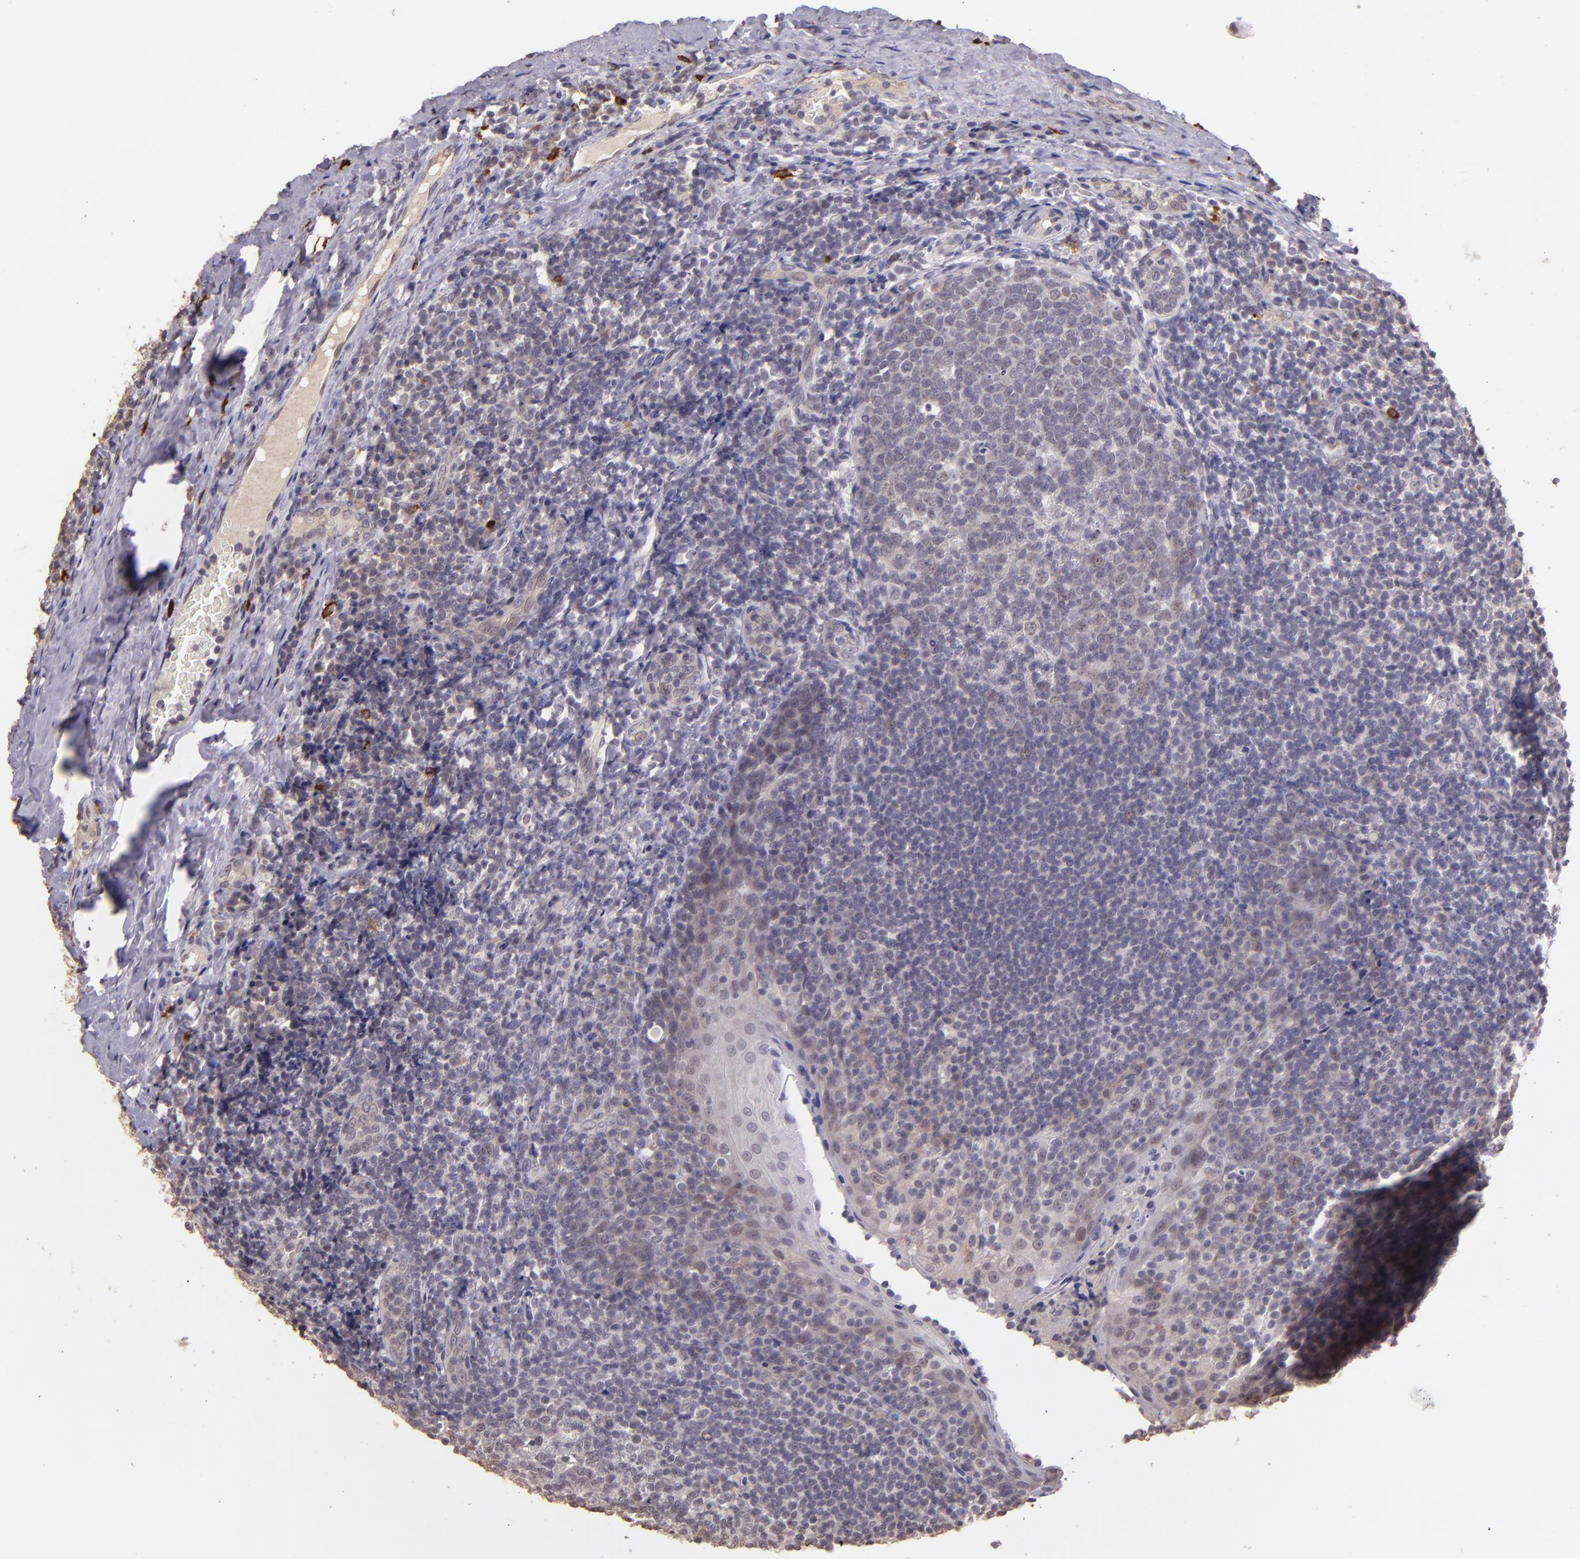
{"staining": {"intensity": "negative", "quantity": "none", "location": "none"}, "tissue": "tonsil", "cell_type": "Germinal center cells", "image_type": "normal", "snomed": [{"axis": "morphology", "description": "Normal tissue, NOS"}, {"axis": "topography", "description": "Tonsil"}], "caption": "A high-resolution micrograph shows IHC staining of normal tonsil, which reveals no significant positivity in germinal center cells. Nuclei are stained in blue.", "gene": "TAF7L", "patient": {"sex": "male", "age": 31}}